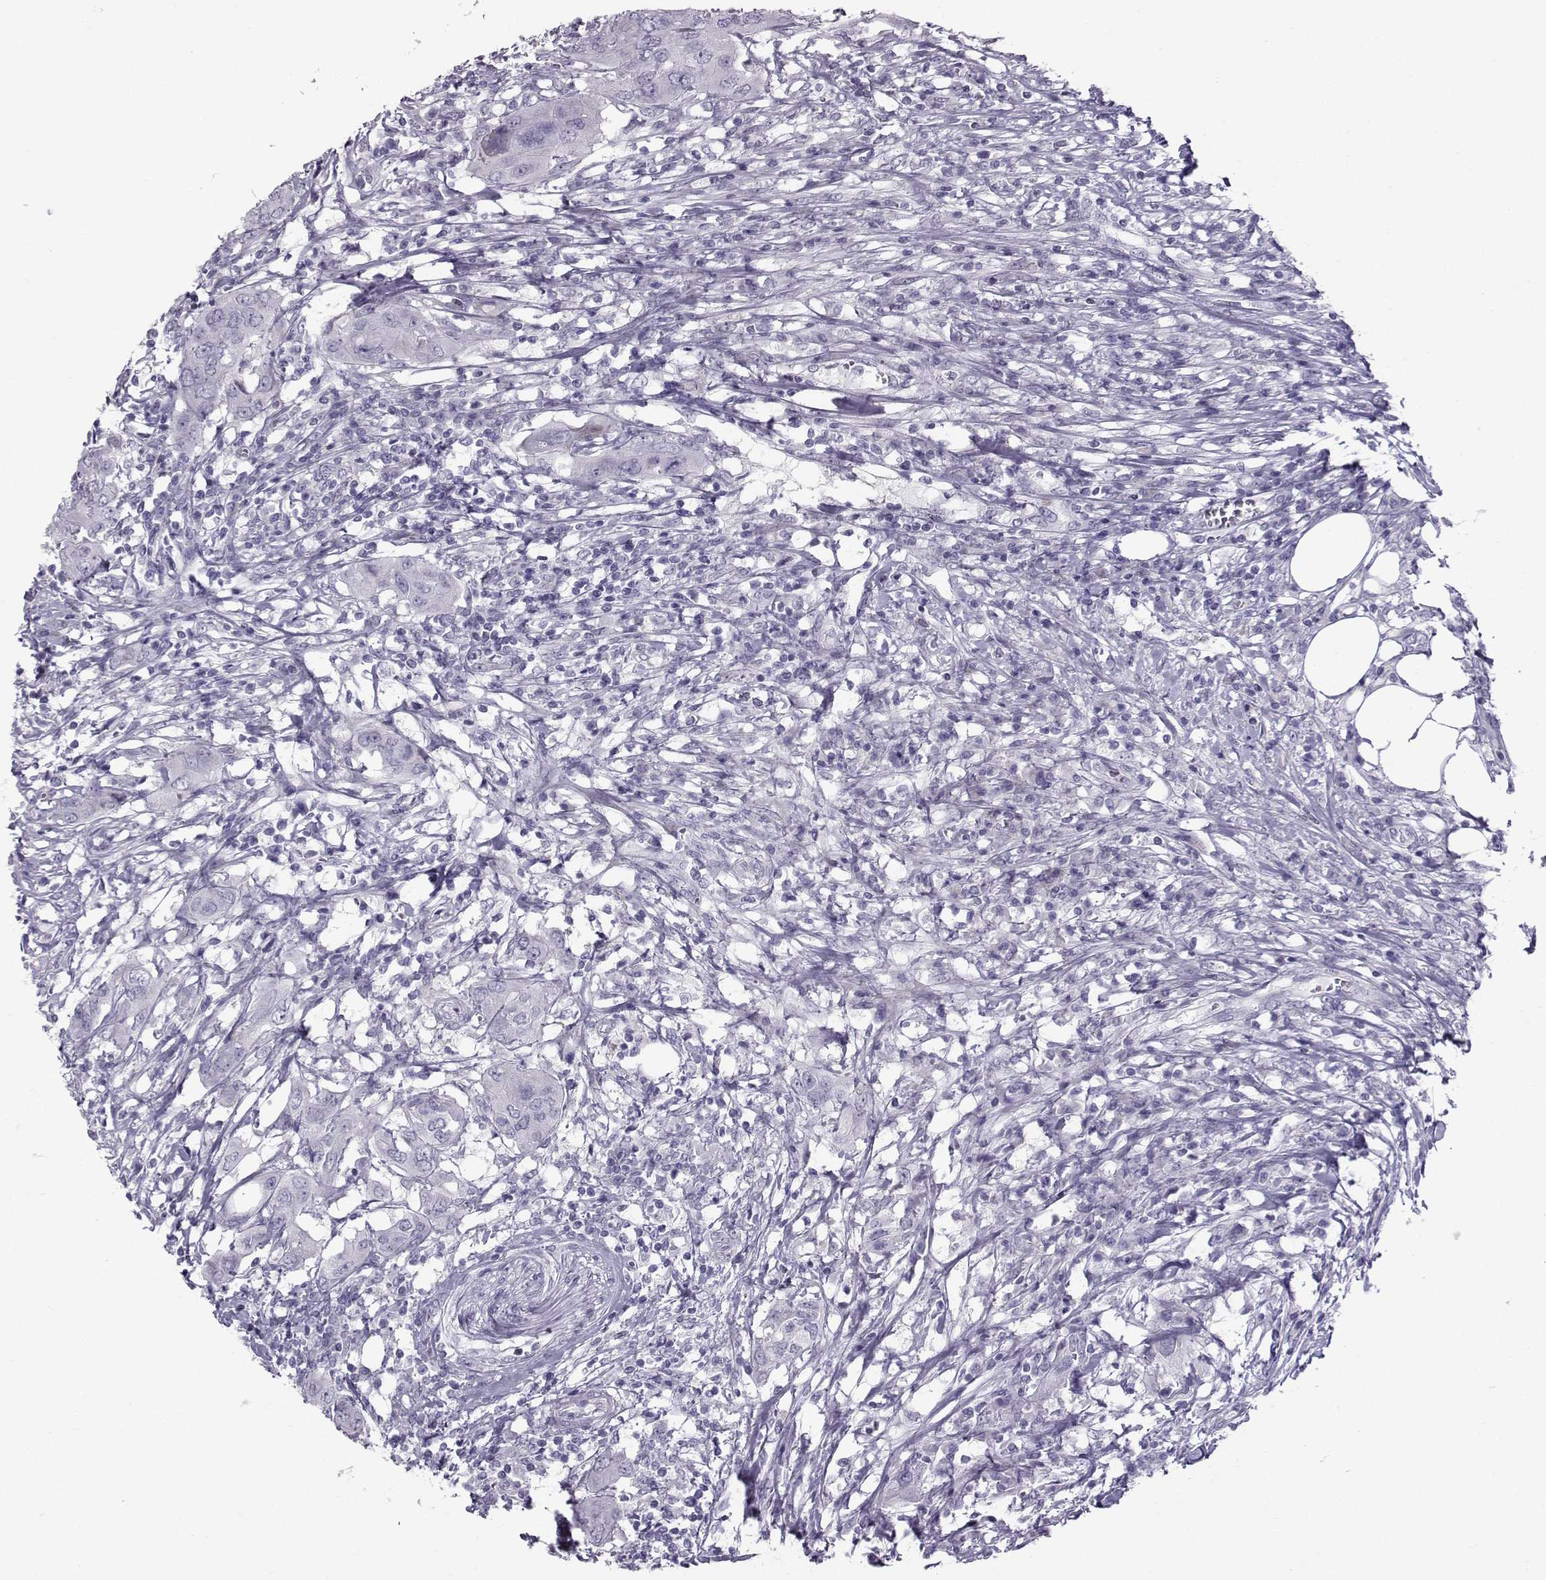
{"staining": {"intensity": "negative", "quantity": "none", "location": "none"}, "tissue": "urothelial cancer", "cell_type": "Tumor cells", "image_type": "cancer", "snomed": [{"axis": "morphology", "description": "Urothelial carcinoma, NOS"}, {"axis": "morphology", "description": "Urothelial carcinoma, High grade"}, {"axis": "topography", "description": "Urinary bladder"}], "caption": "DAB (3,3'-diaminobenzidine) immunohistochemical staining of human urothelial carcinoma (high-grade) exhibits no significant positivity in tumor cells.", "gene": "DMRT3", "patient": {"sex": "male", "age": 63}}